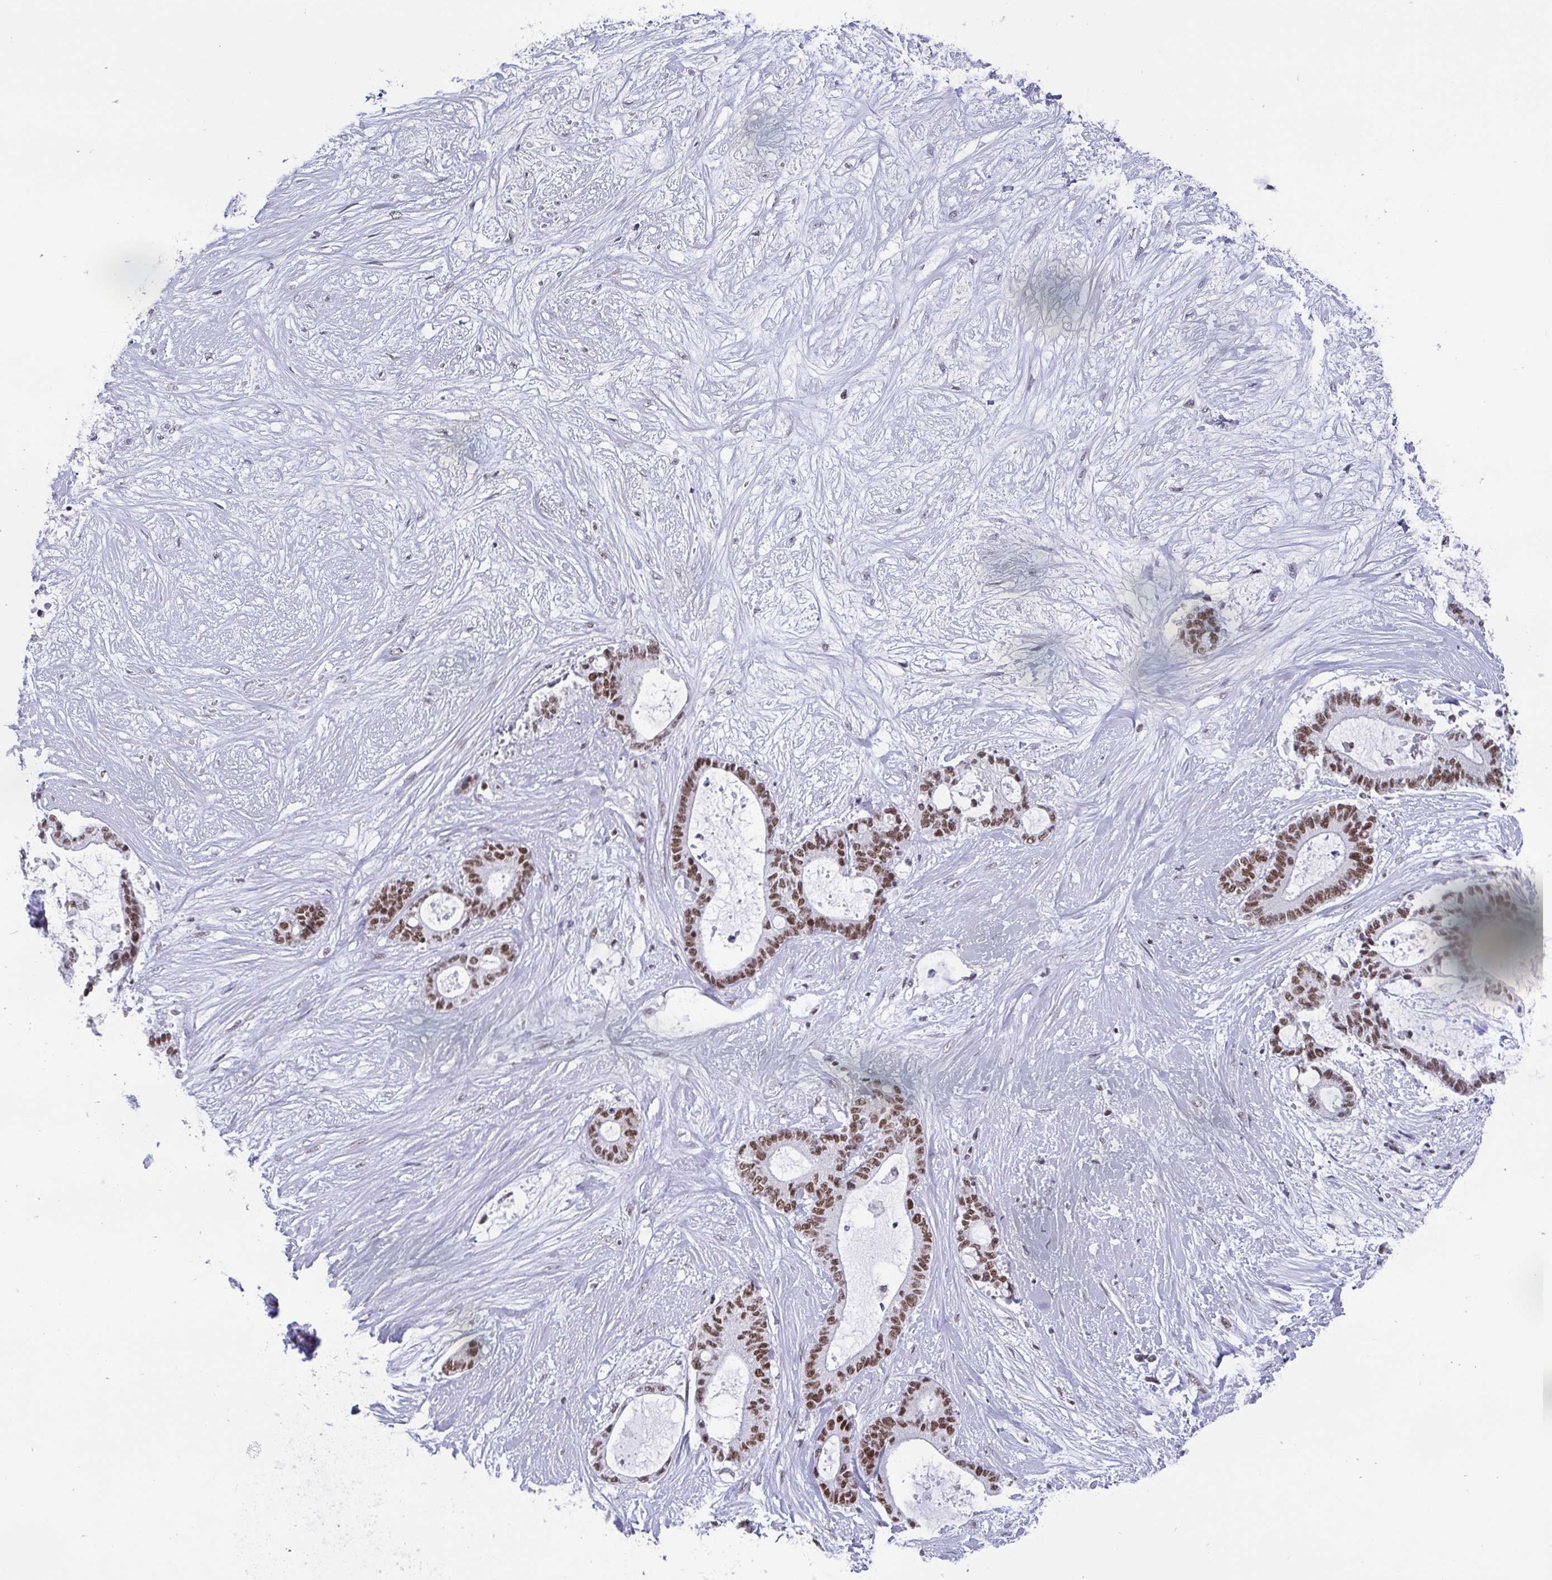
{"staining": {"intensity": "moderate", "quantity": ">75%", "location": "nuclear"}, "tissue": "liver cancer", "cell_type": "Tumor cells", "image_type": "cancer", "snomed": [{"axis": "morphology", "description": "Normal tissue, NOS"}, {"axis": "morphology", "description": "Cholangiocarcinoma"}, {"axis": "topography", "description": "Liver"}, {"axis": "topography", "description": "Peripheral nerve tissue"}], "caption": "Protein expression analysis of liver cholangiocarcinoma shows moderate nuclear expression in approximately >75% of tumor cells.", "gene": "CTCF", "patient": {"sex": "female", "age": 73}}